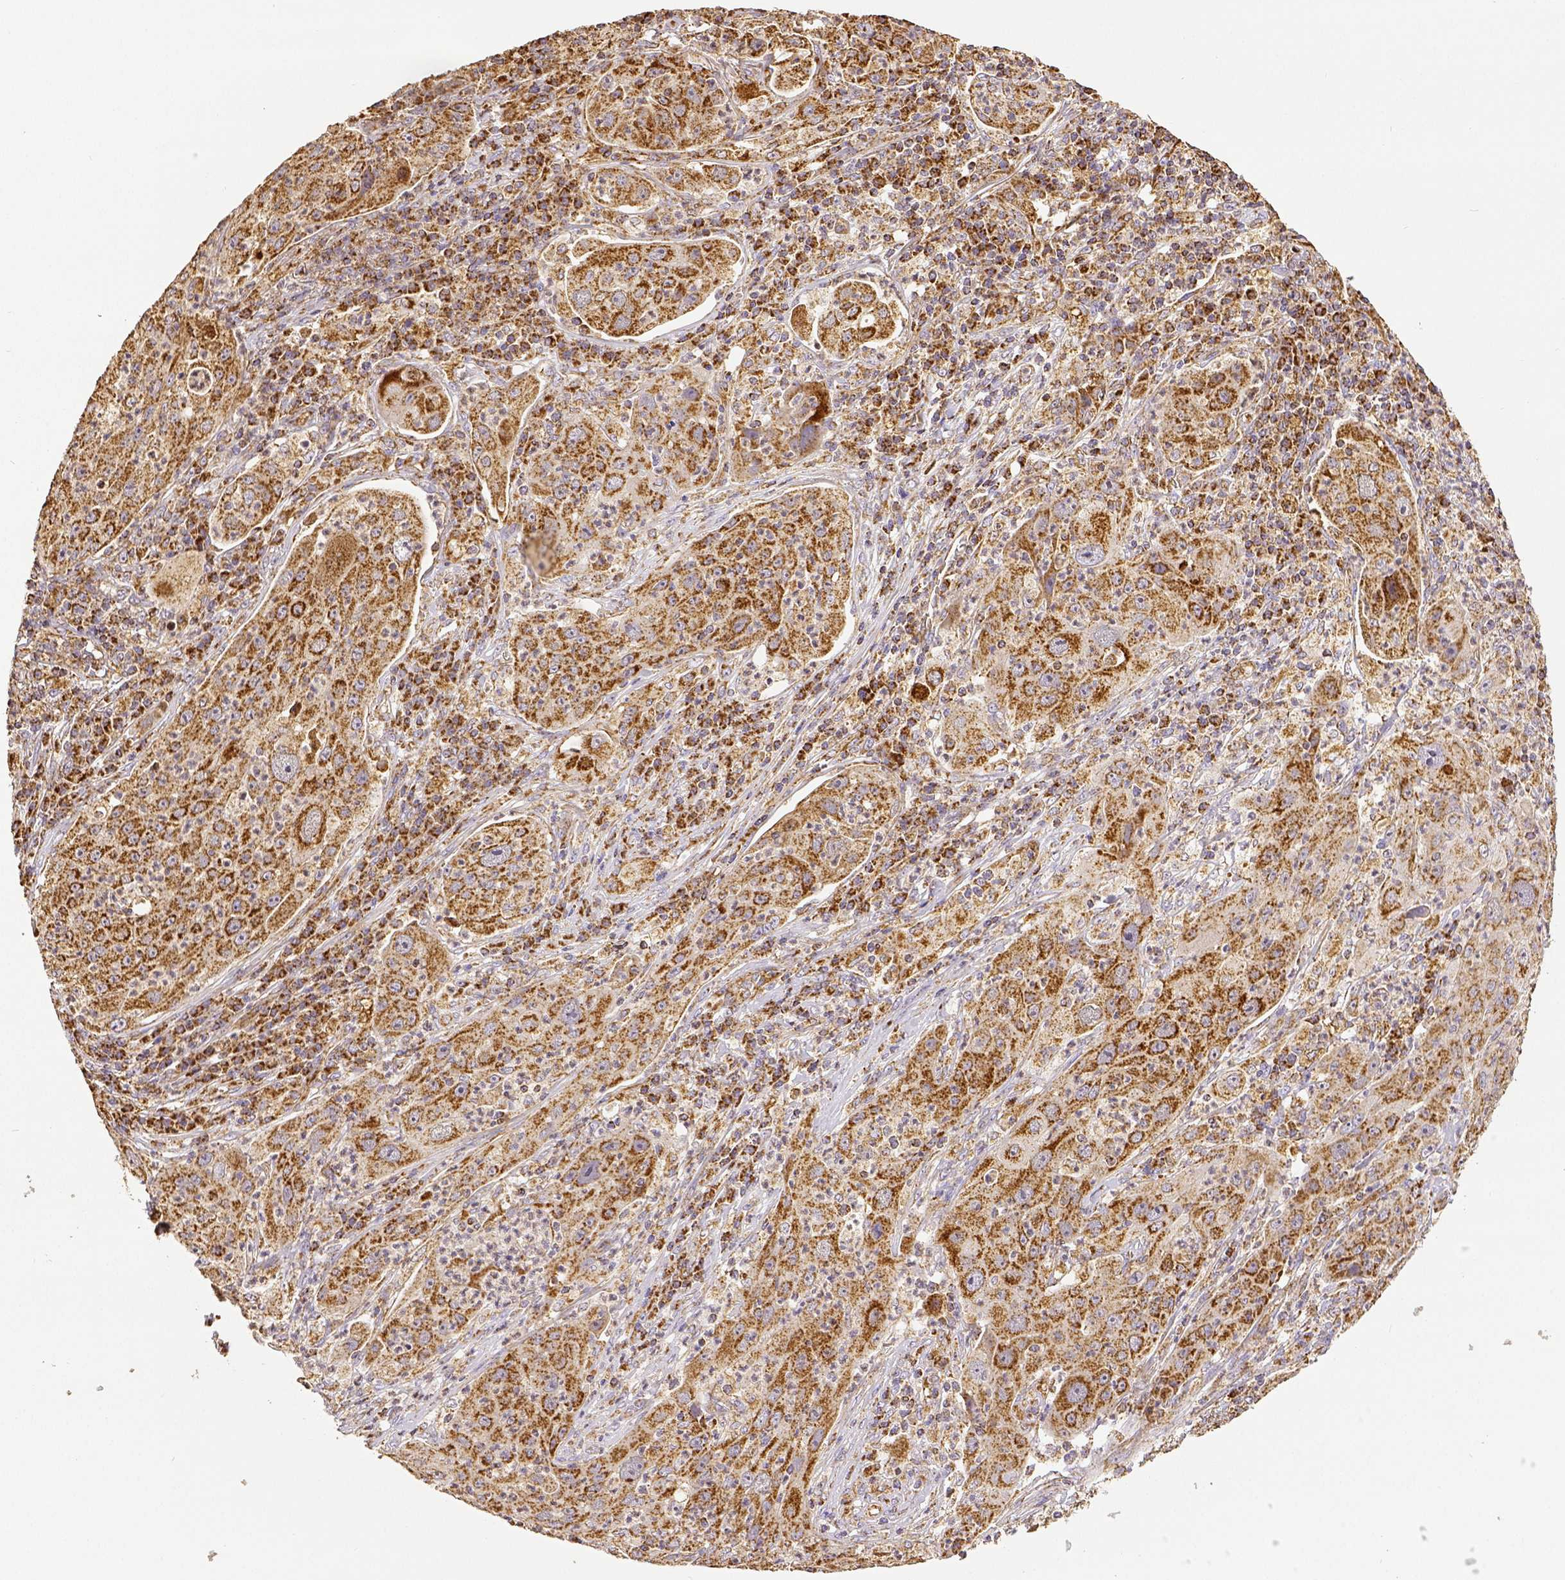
{"staining": {"intensity": "moderate", "quantity": ">75%", "location": "cytoplasmic/membranous"}, "tissue": "lung cancer", "cell_type": "Tumor cells", "image_type": "cancer", "snomed": [{"axis": "morphology", "description": "Squamous cell carcinoma, NOS"}, {"axis": "topography", "description": "Lung"}], "caption": "IHC of human squamous cell carcinoma (lung) demonstrates medium levels of moderate cytoplasmic/membranous staining in about >75% of tumor cells.", "gene": "SDHB", "patient": {"sex": "female", "age": 59}}